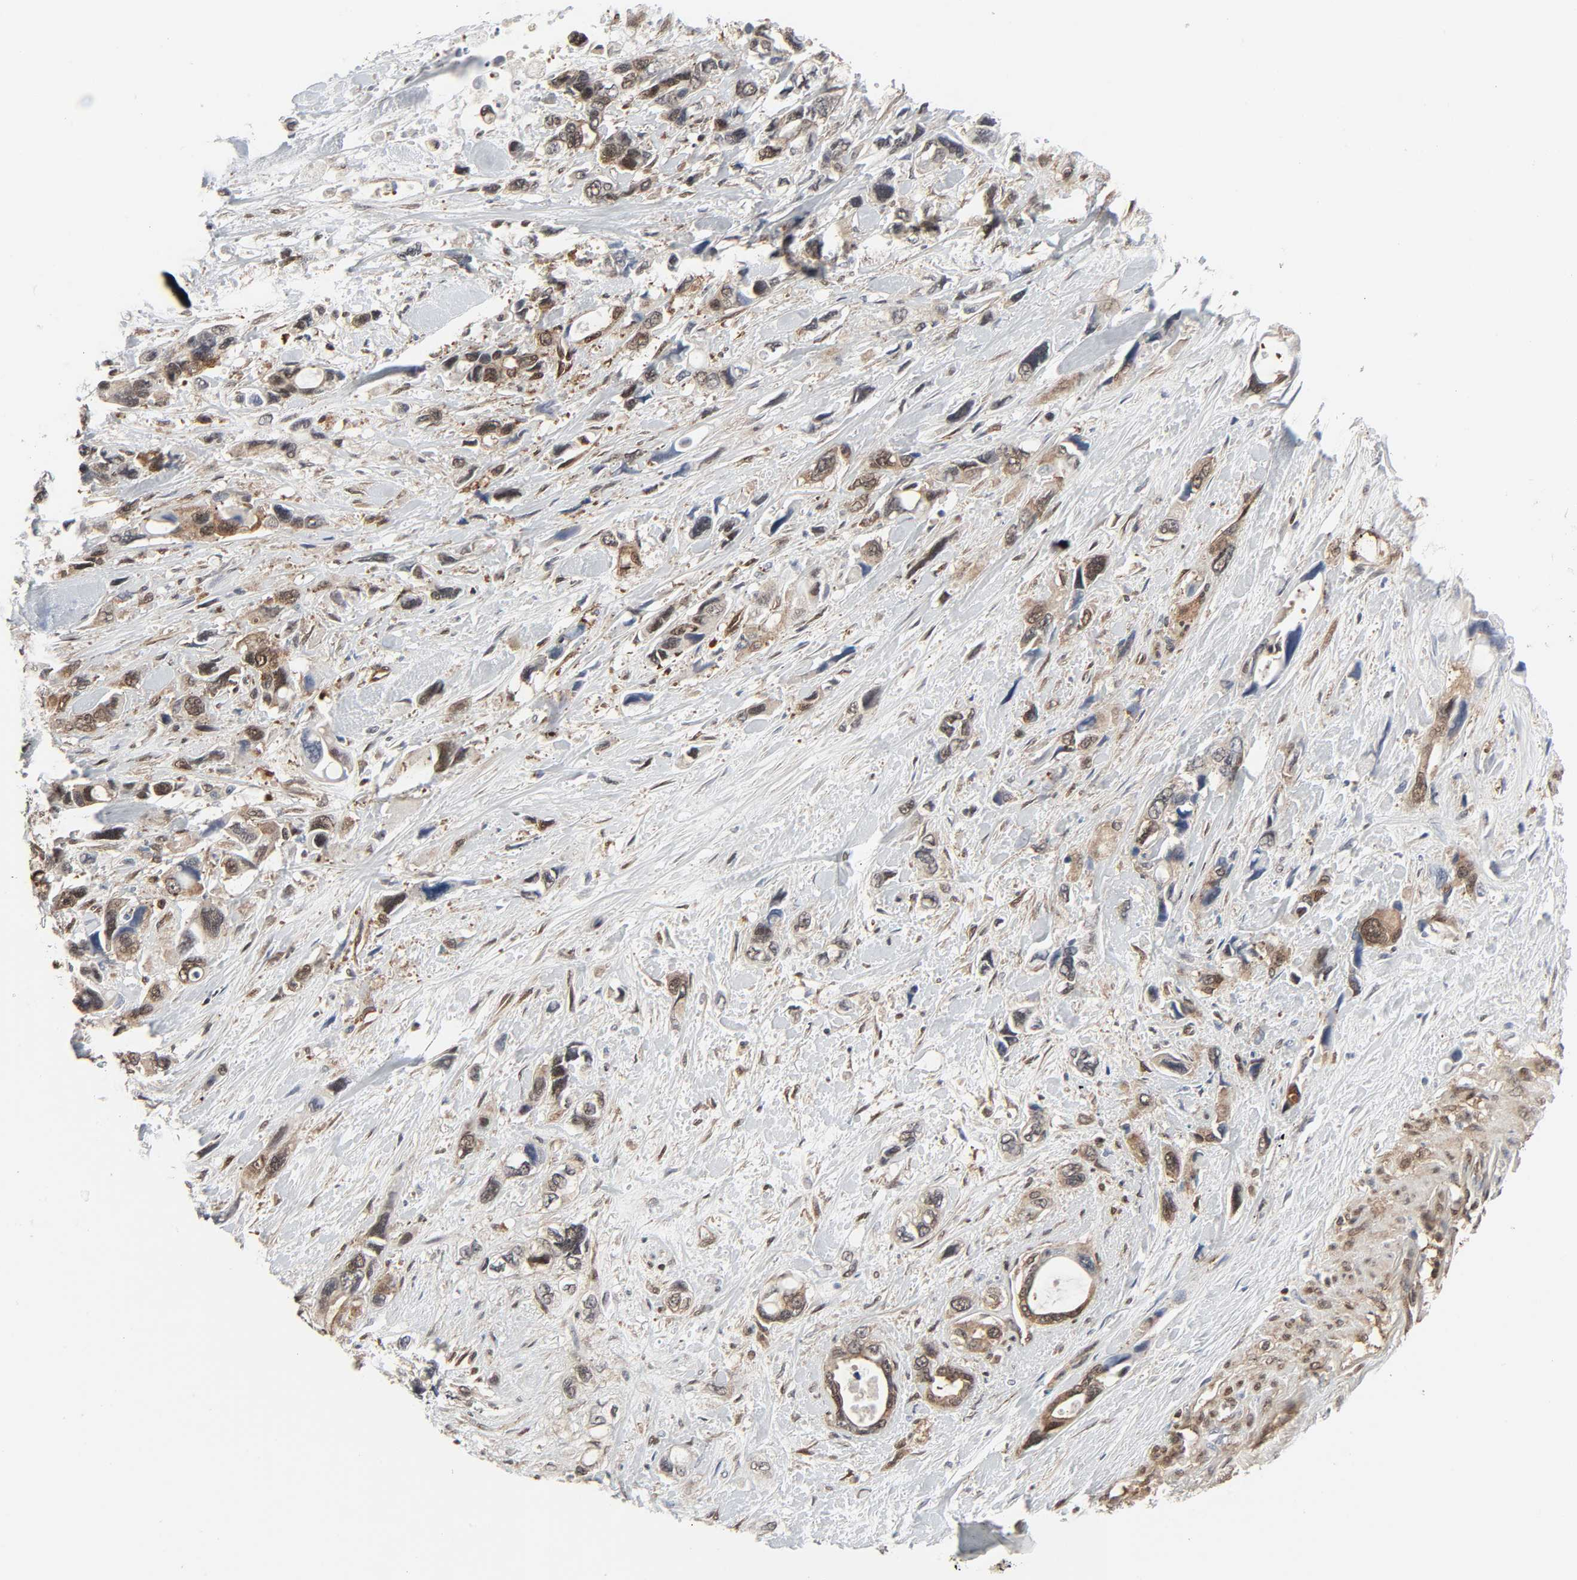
{"staining": {"intensity": "moderate", "quantity": ">75%", "location": "cytoplasmic/membranous,nuclear"}, "tissue": "pancreatic cancer", "cell_type": "Tumor cells", "image_type": "cancer", "snomed": [{"axis": "morphology", "description": "Adenocarcinoma, NOS"}, {"axis": "topography", "description": "Pancreas"}], "caption": "IHC staining of pancreatic adenocarcinoma, which displays medium levels of moderate cytoplasmic/membranous and nuclear positivity in about >75% of tumor cells indicating moderate cytoplasmic/membranous and nuclear protein positivity. The staining was performed using DAB (3,3'-diaminobenzidine) (brown) for protein detection and nuclei were counterstained in hematoxylin (blue).", "gene": "GSK3A", "patient": {"sex": "male", "age": 46}}